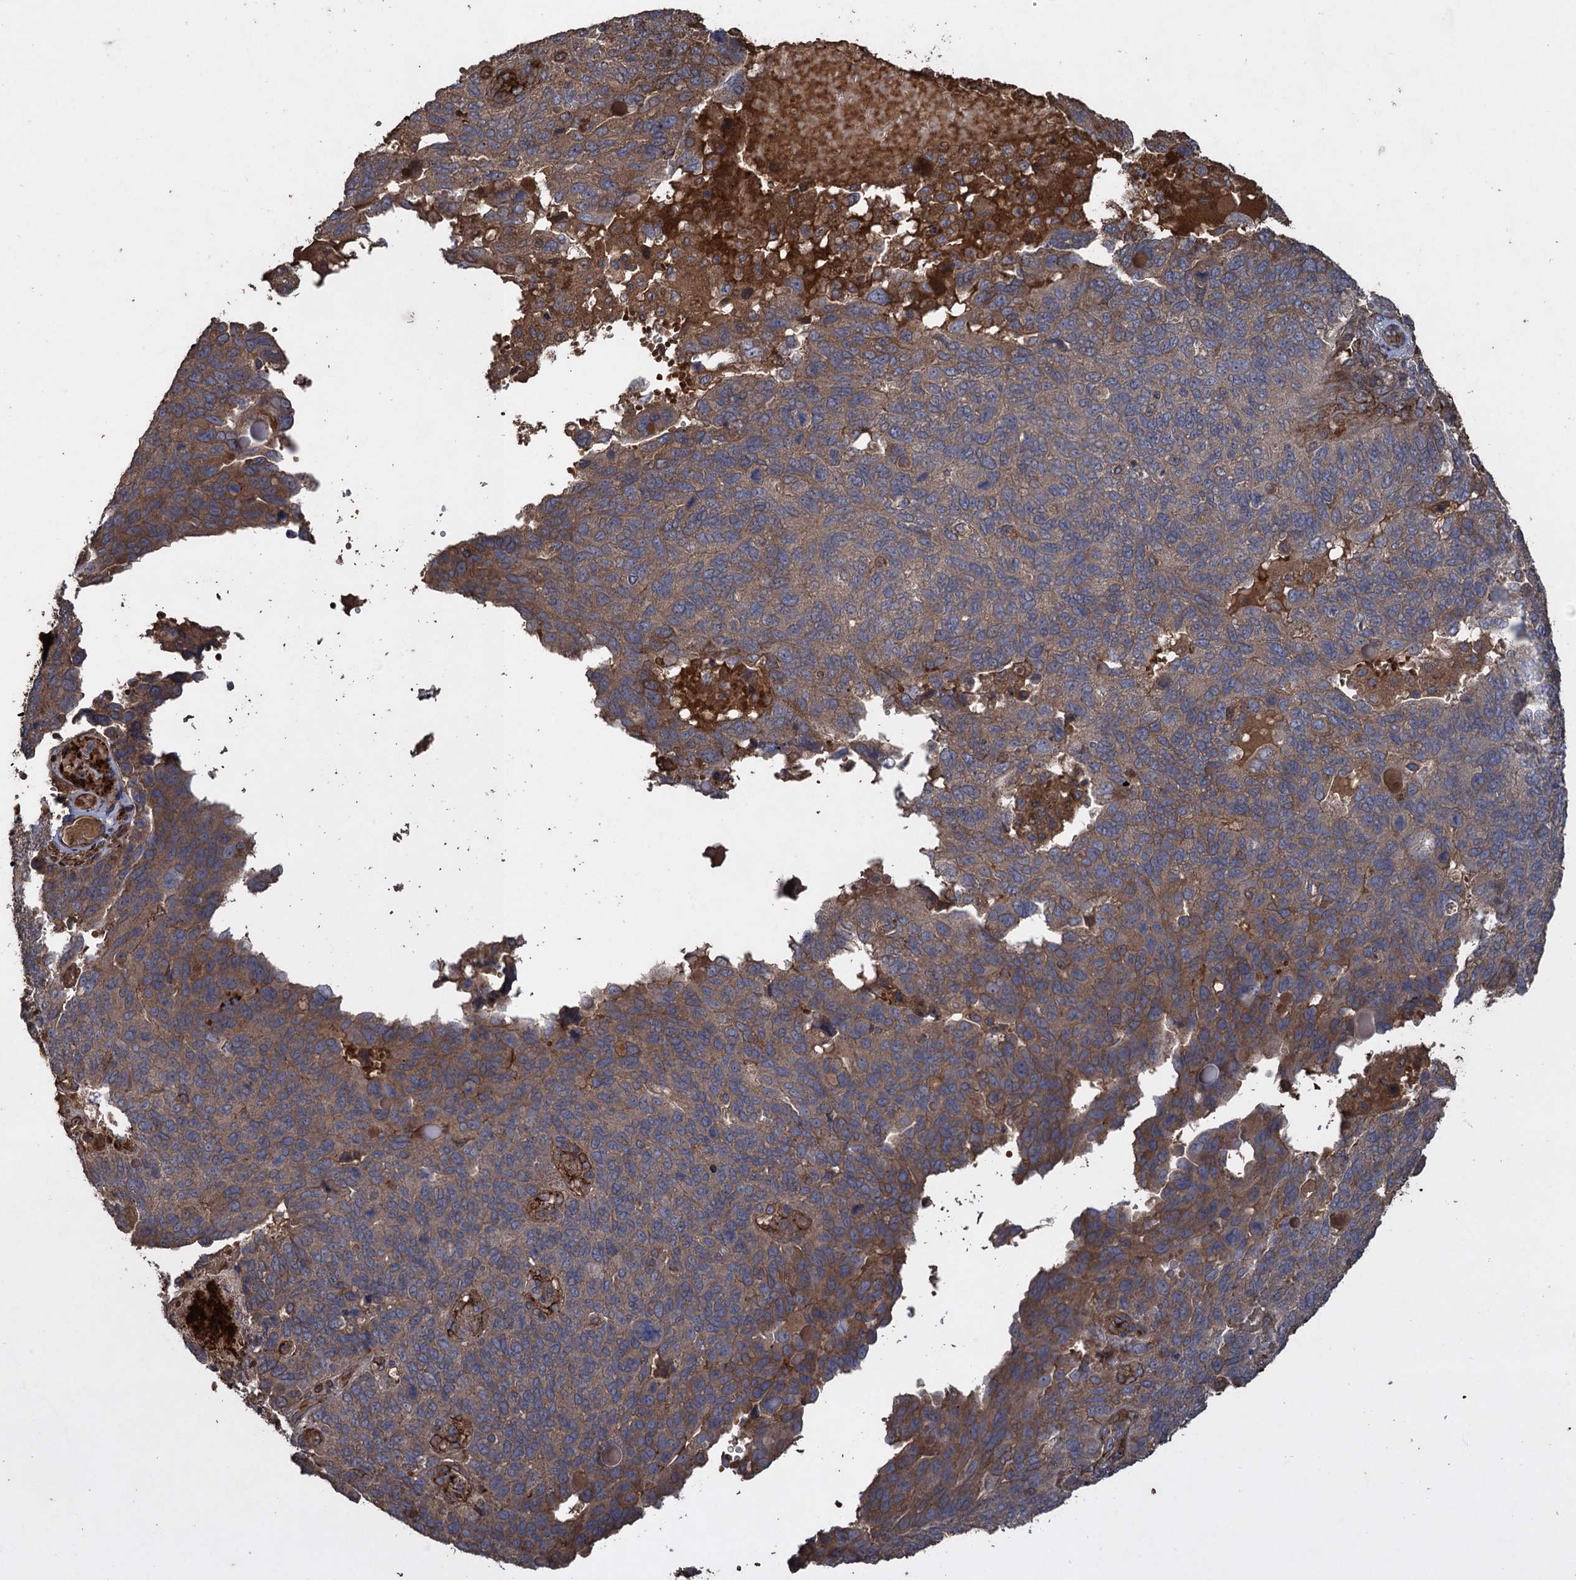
{"staining": {"intensity": "weak", "quantity": "25%-75%", "location": "cytoplasmic/membranous"}, "tissue": "endometrial cancer", "cell_type": "Tumor cells", "image_type": "cancer", "snomed": [{"axis": "morphology", "description": "Adenocarcinoma, NOS"}, {"axis": "topography", "description": "Endometrium"}], "caption": "Protein analysis of endometrial cancer tissue exhibits weak cytoplasmic/membranous expression in approximately 25%-75% of tumor cells.", "gene": "TXNDC11", "patient": {"sex": "female", "age": 66}}